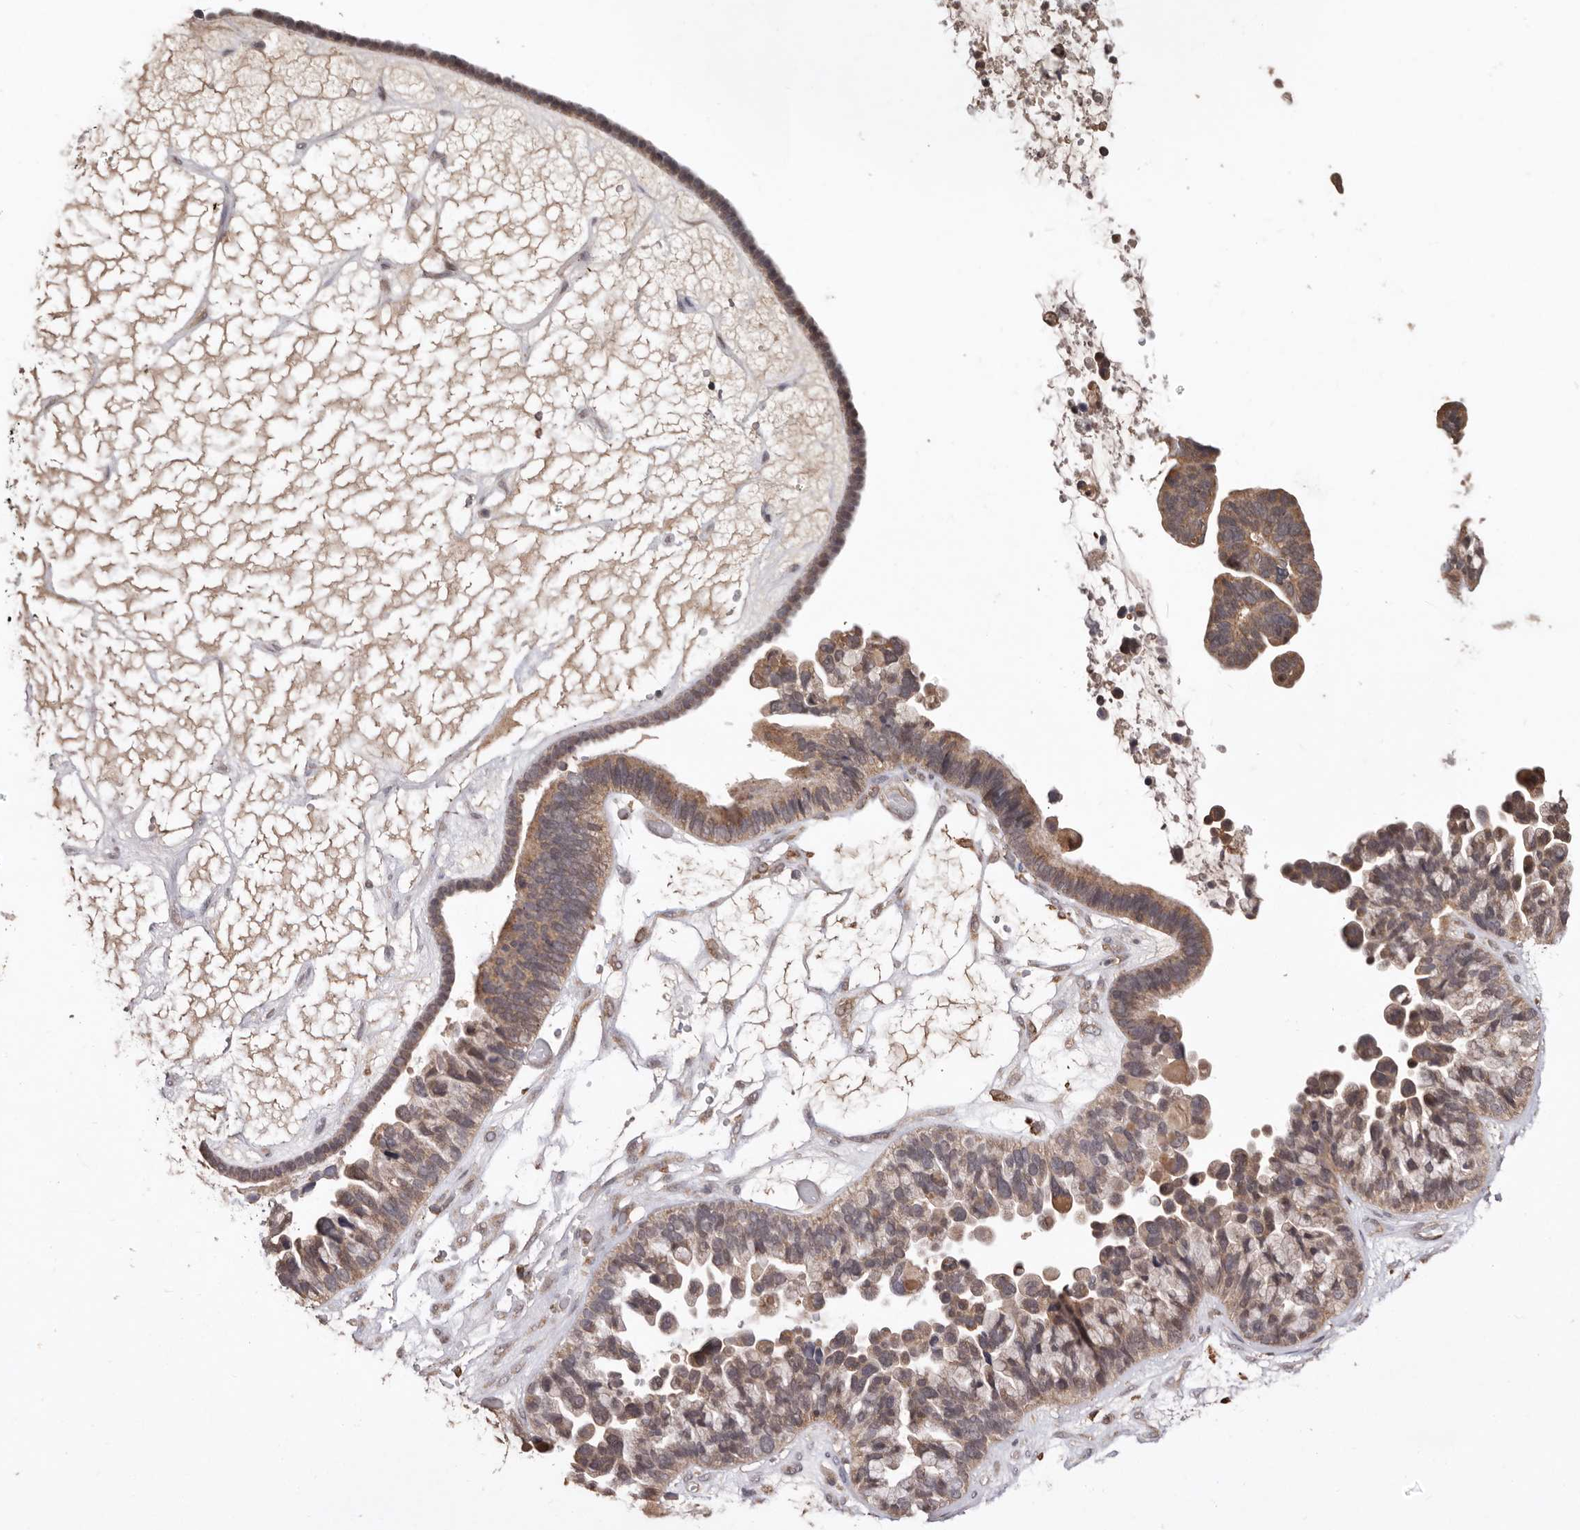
{"staining": {"intensity": "moderate", "quantity": ">75%", "location": "cytoplasmic/membranous"}, "tissue": "ovarian cancer", "cell_type": "Tumor cells", "image_type": "cancer", "snomed": [{"axis": "morphology", "description": "Cystadenocarcinoma, serous, NOS"}, {"axis": "topography", "description": "Ovary"}], "caption": "Ovarian serous cystadenocarcinoma stained for a protein (brown) demonstrates moderate cytoplasmic/membranous positive positivity in approximately >75% of tumor cells.", "gene": "RSPO2", "patient": {"sex": "female", "age": 56}}